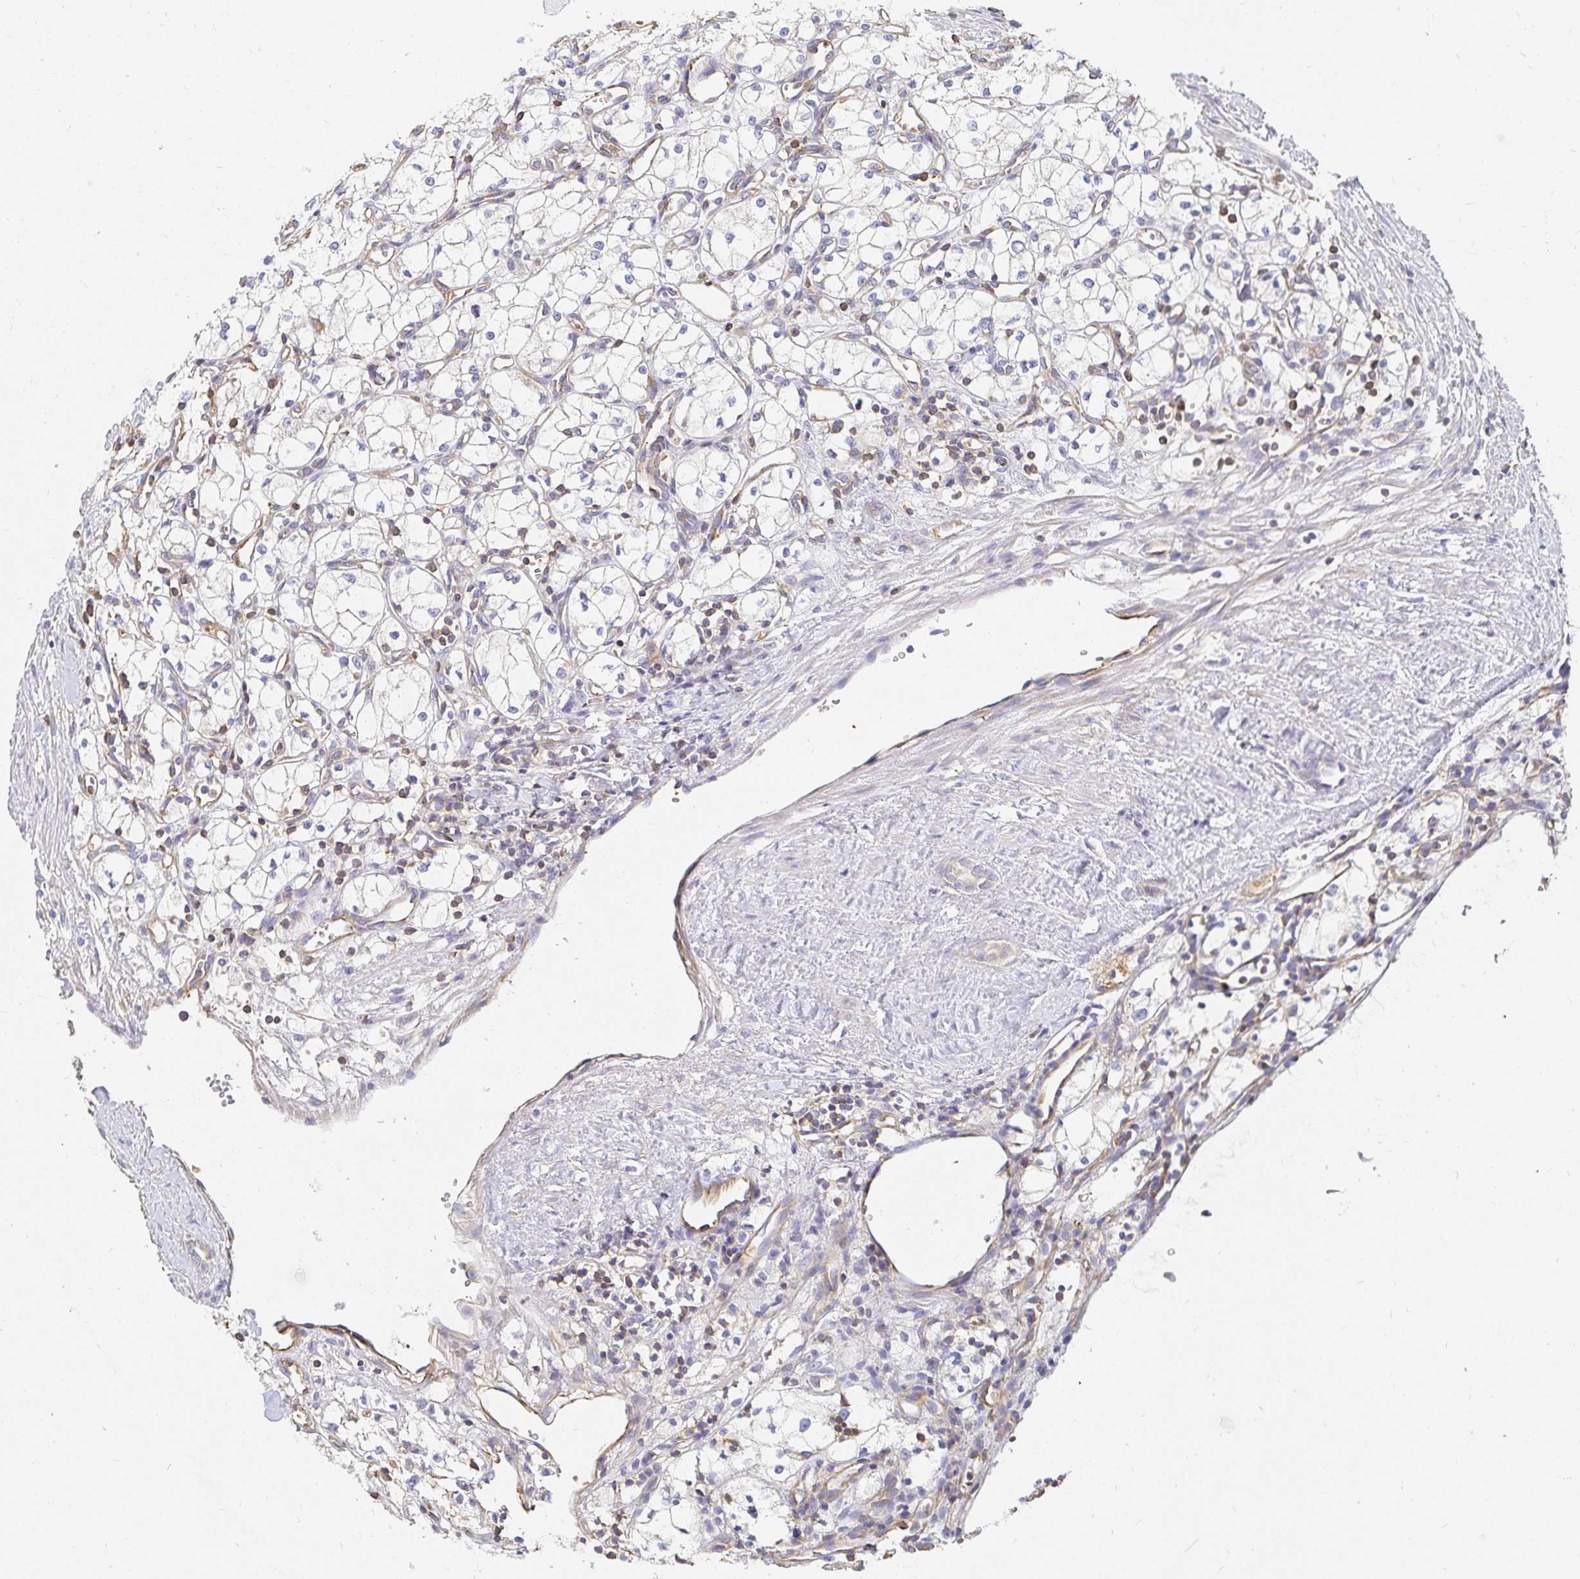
{"staining": {"intensity": "negative", "quantity": "none", "location": "none"}, "tissue": "renal cancer", "cell_type": "Tumor cells", "image_type": "cancer", "snomed": [{"axis": "morphology", "description": "Adenocarcinoma, NOS"}, {"axis": "topography", "description": "Kidney"}], "caption": "Renal cancer (adenocarcinoma) stained for a protein using IHC exhibits no staining tumor cells.", "gene": "TSPAN19", "patient": {"sex": "male", "age": 59}}